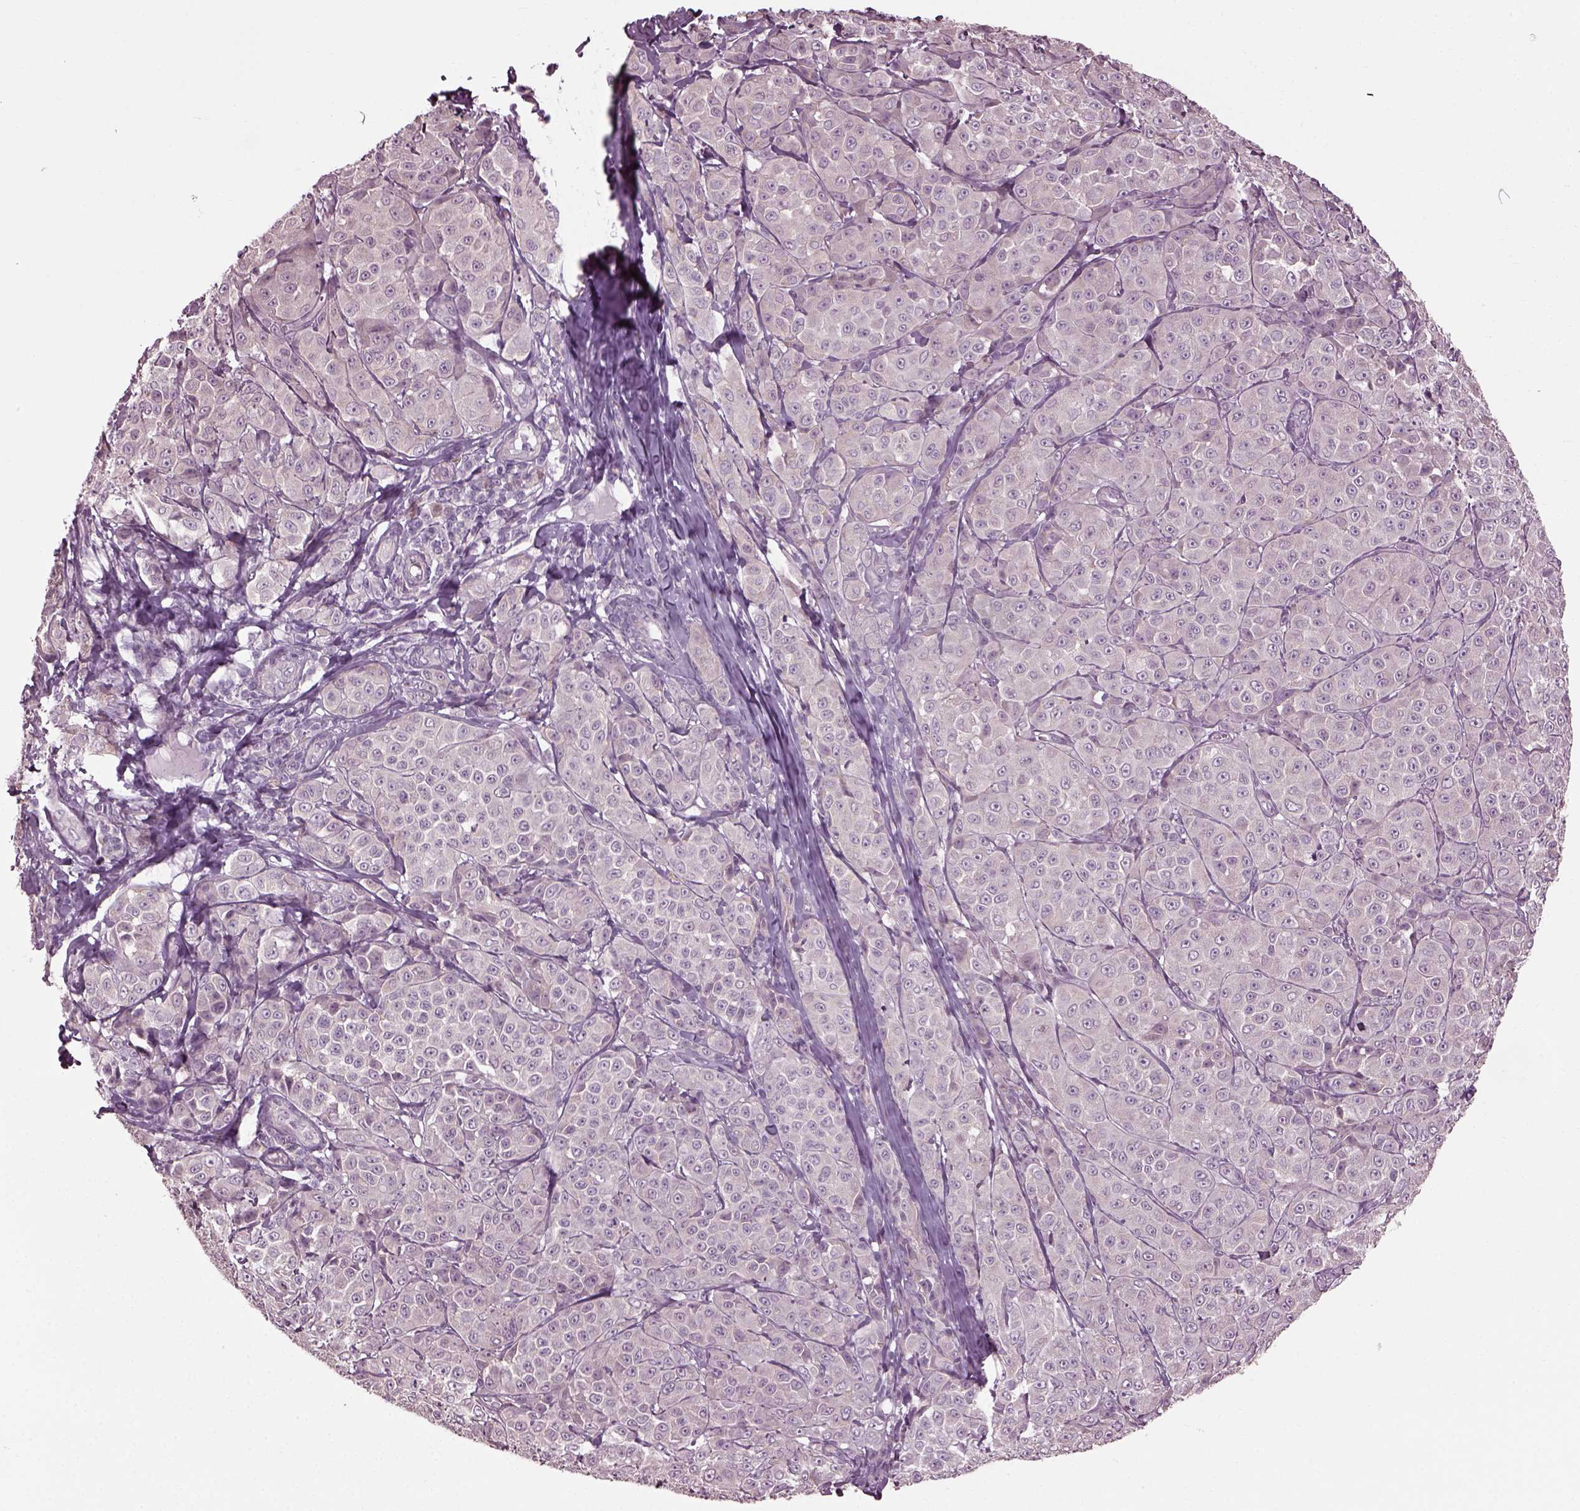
{"staining": {"intensity": "negative", "quantity": "none", "location": "none"}, "tissue": "melanoma", "cell_type": "Tumor cells", "image_type": "cancer", "snomed": [{"axis": "morphology", "description": "Malignant melanoma, NOS"}, {"axis": "topography", "description": "Skin"}], "caption": "Tumor cells are negative for brown protein staining in malignant melanoma.", "gene": "CABP5", "patient": {"sex": "male", "age": 89}}